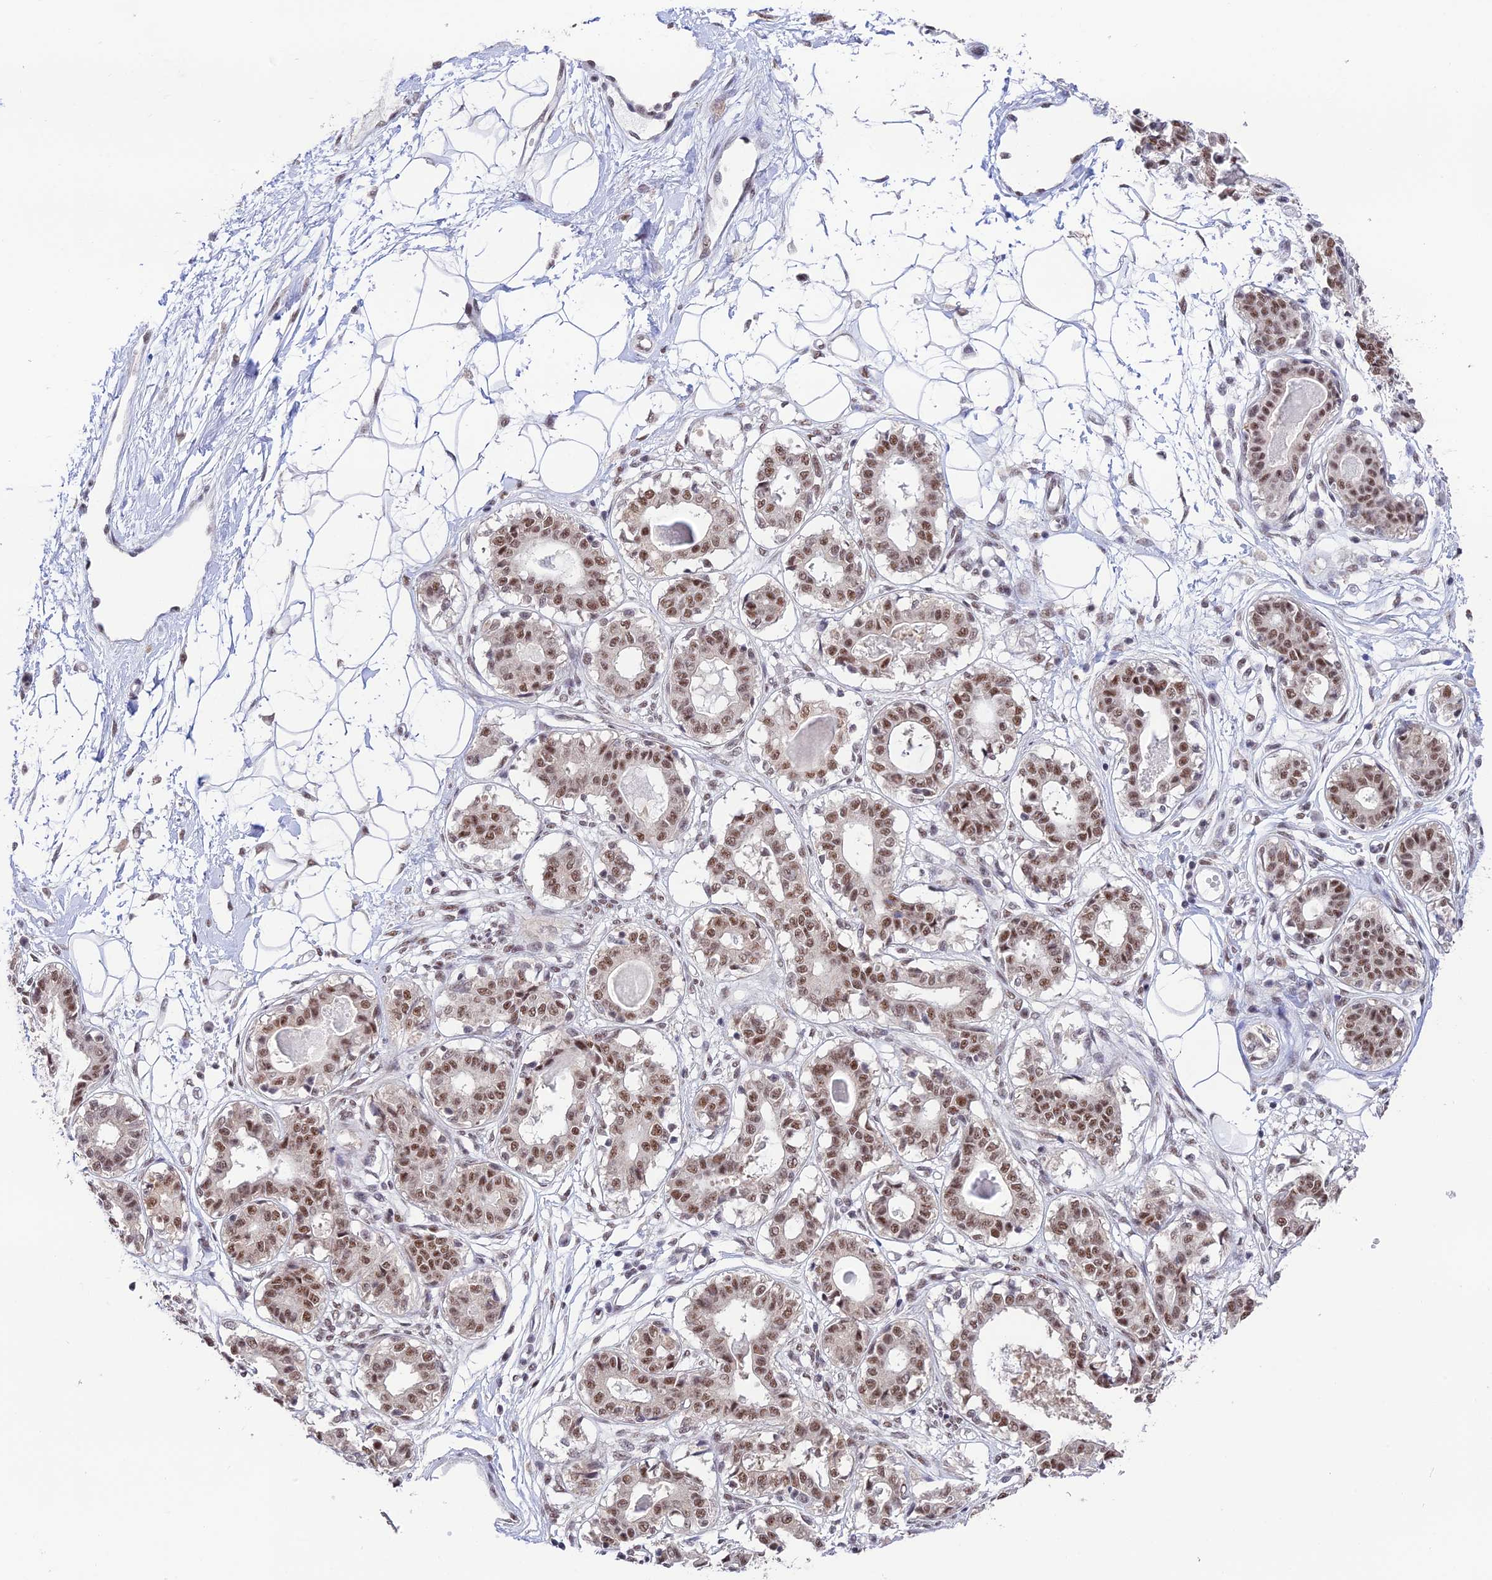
{"staining": {"intensity": "moderate", "quantity": ">75%", "location": "nuclear"}, "tissue": "breast", "cell_type": "Adipocytes", "image_type": "normal", "snomed": [{"axis": "morphology", "description": "Normal tissue, NOS"}, {"axis": "topography", "description": "Breast"}], "caption": "Immunohistochemical staining of benign human breast displays moderate nuclear protein positivity in about >75% of adipocytes. (Stains: DAB (3,3'-diaminobenzidine) in brown, nuclei in blue, Microscopy: brightfield microscopy at high magnification).", "gene": "THOC7", "patient": {"sex": "female", "age": 45}}